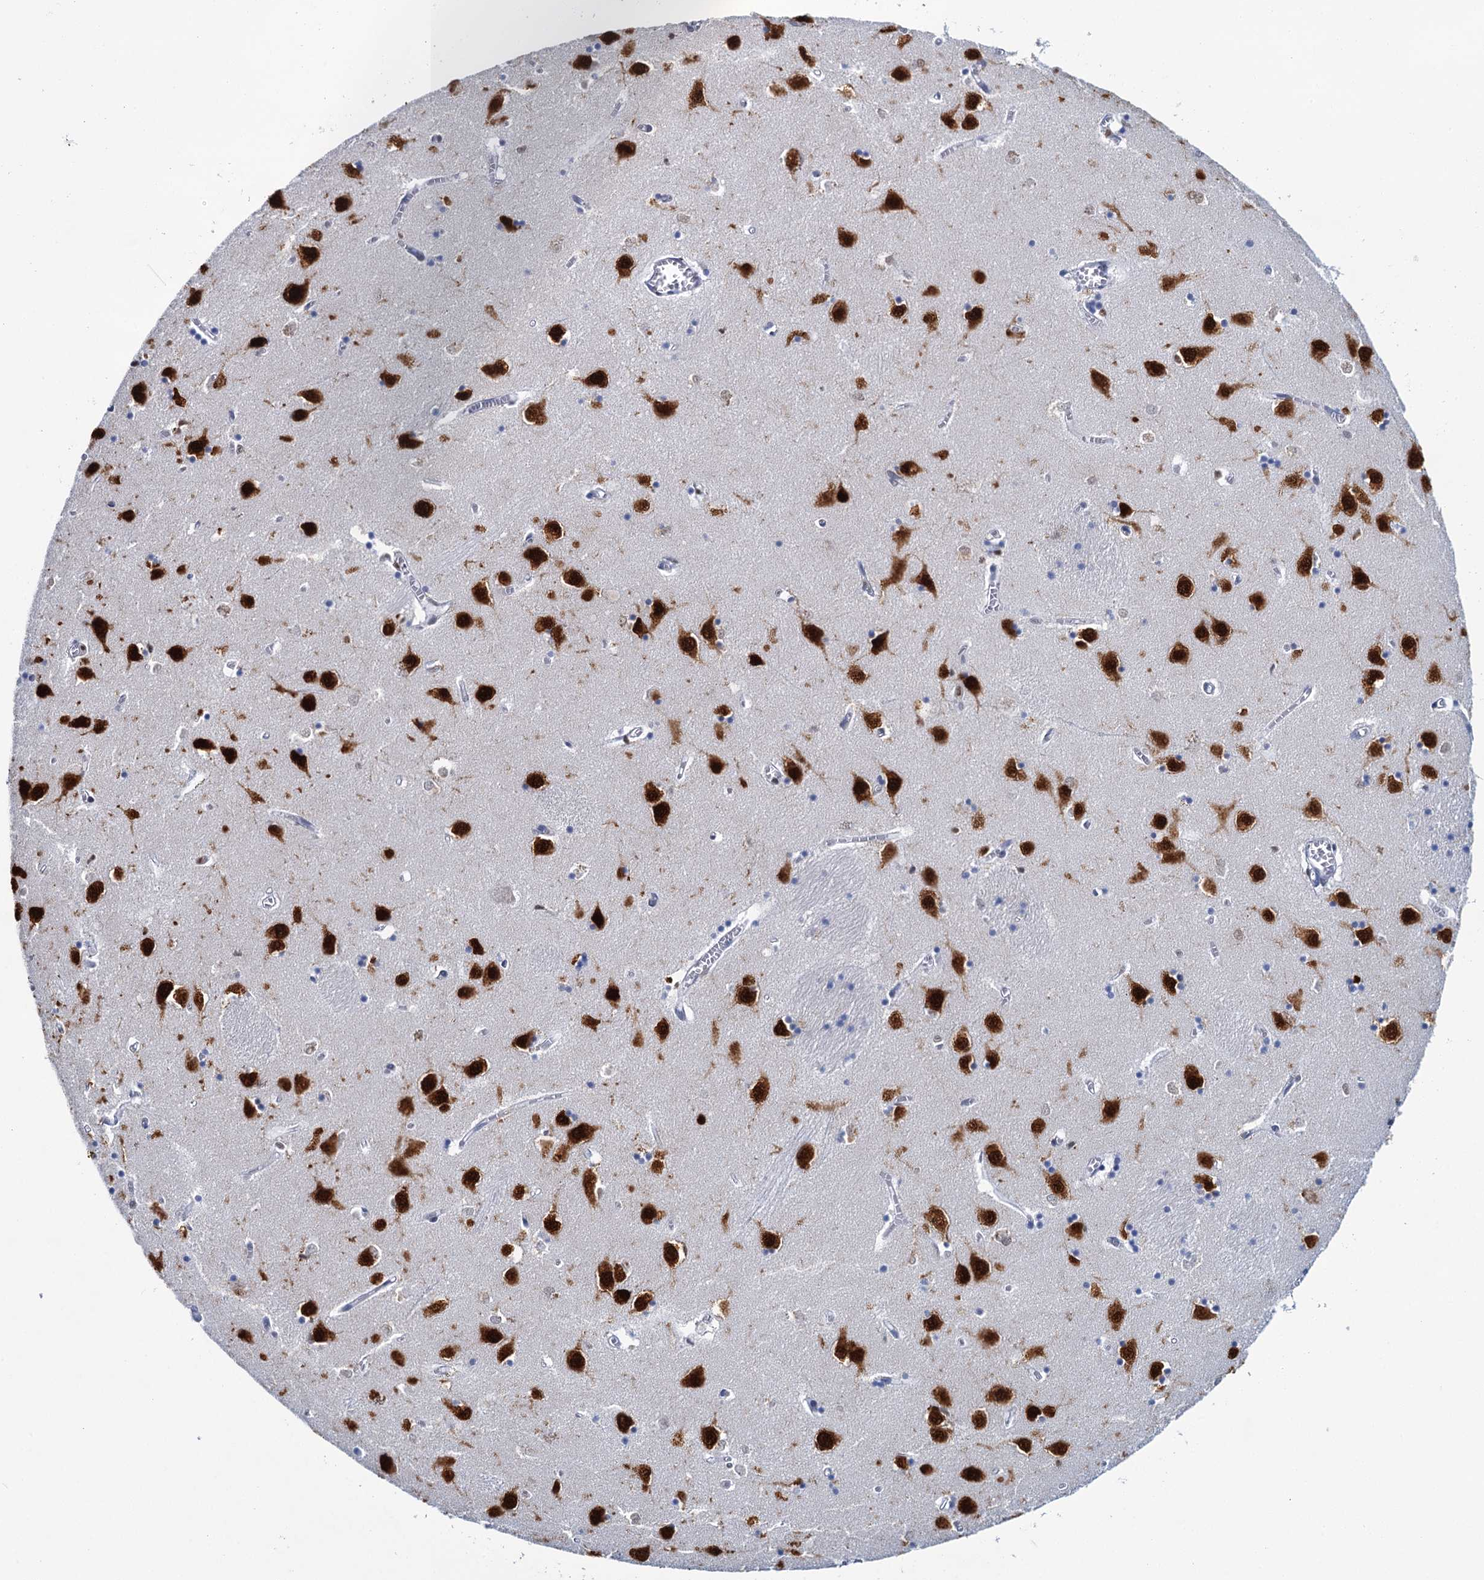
{"staining": {"intensity": "strong", "quantity": "<25%", "location": "nuclear"}, "tissue": "caudate", "cell_type": "Glial cells", "image_type": "normal", "snomed": [{"axis": "morphology", "description": "Normal tissue, NOS"}, {"axis": "topography", "description": "Lateral ventricle wall"}], "caption": "The image exhibits staining of unremarkable caudate, revealing strong nuclear protein positivity (brown color) within glial cells.", "gene": "CELF2", "patient": {"sex": "male", "age": 70}}